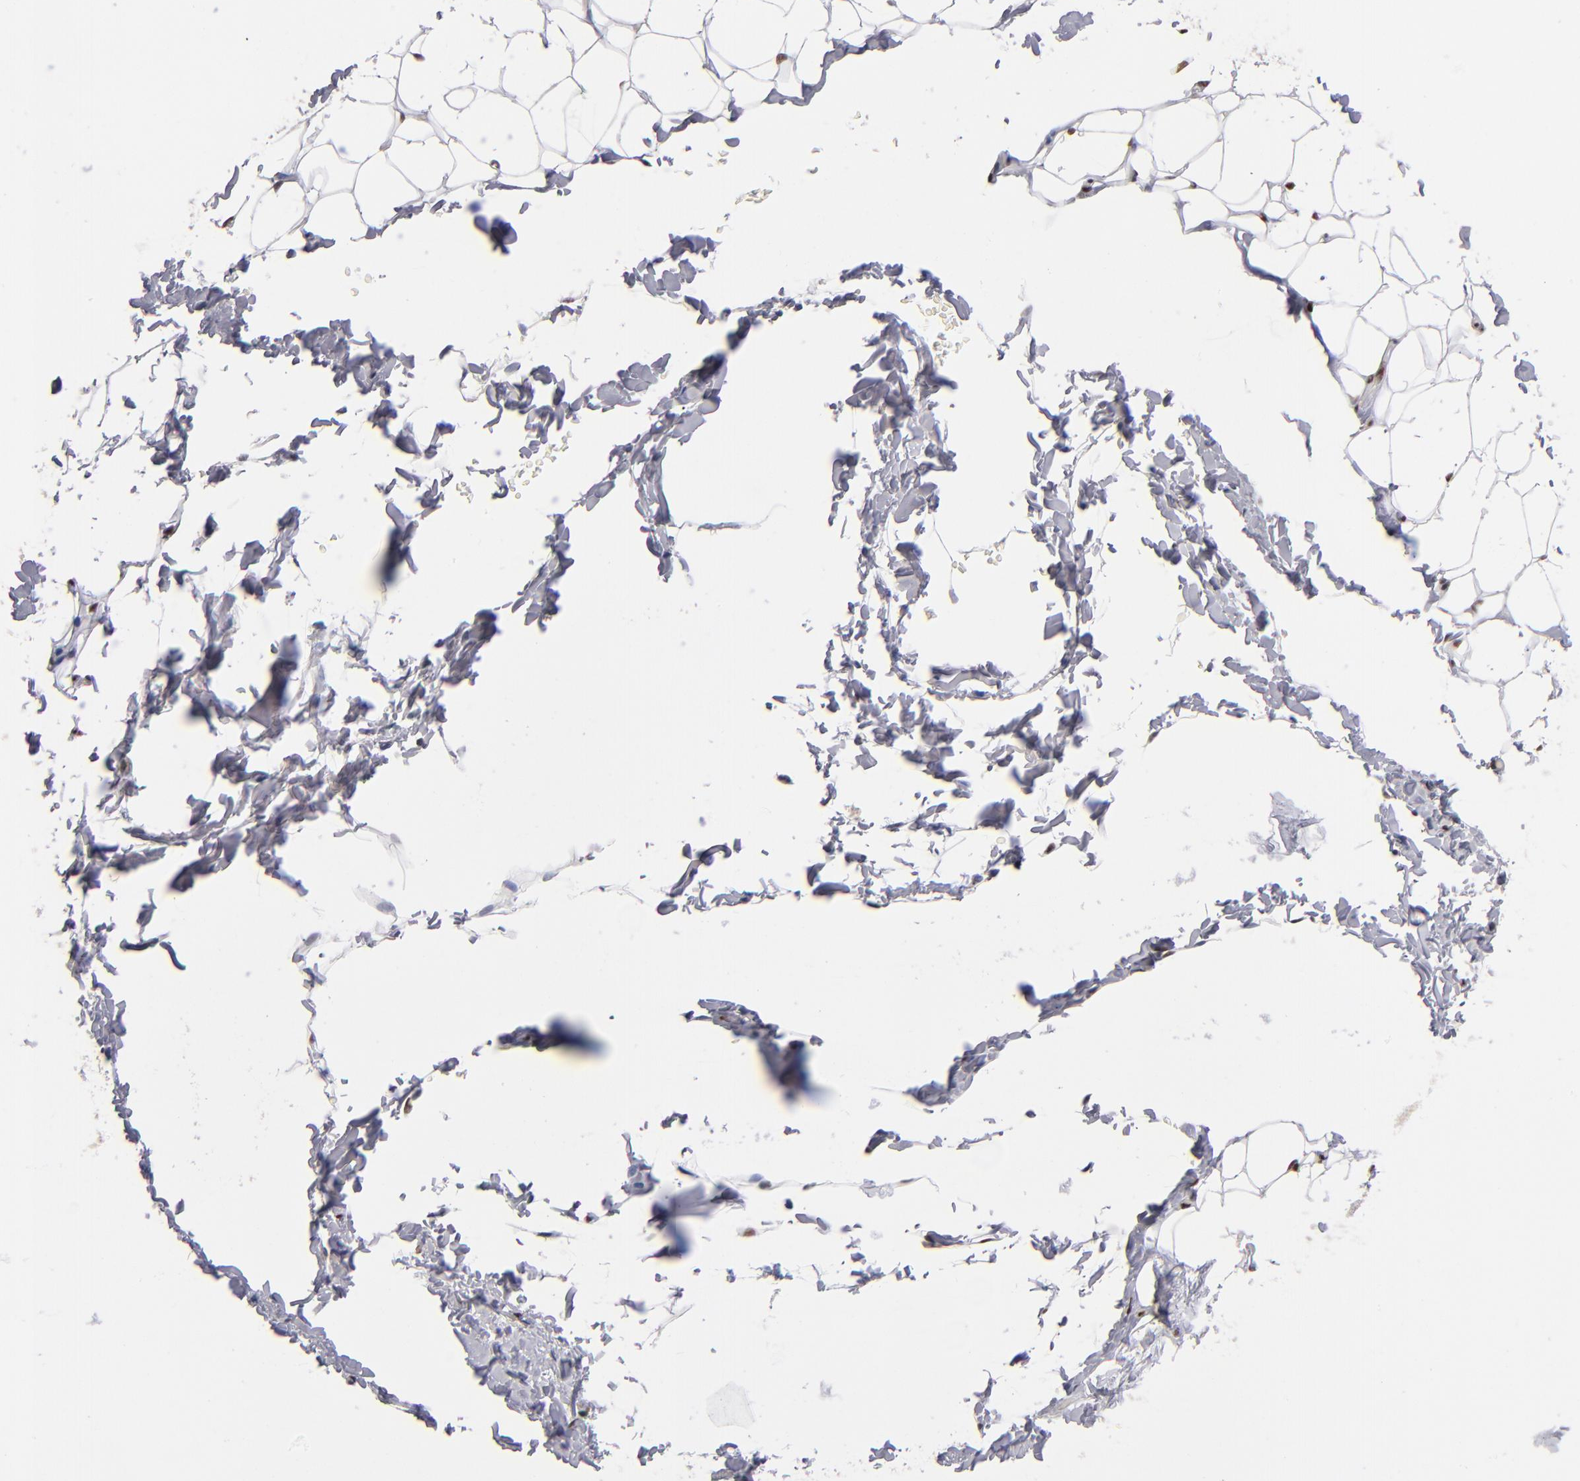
{"staining": {"intensity": "strong", "quantity": ">75%", "location": "nuclear"}, "tissue": "adipose tissue", "cell_type": "Adipocytes", "image_type": "normal", "snomed": [{"axis": "morphology", "description": "Normal tissue, NOS"}, {"axis": "topography", "description": "Soft tissue"}], "caption": "A high amount of strong nuclear positivity is seen in approximately >75% of adipocytes in normal adipose tissue. (DAB = brown stain, brightfield microscopy at high magnification).", "gene": "MN1", "patient": {"sex": "male", "age": 26}}